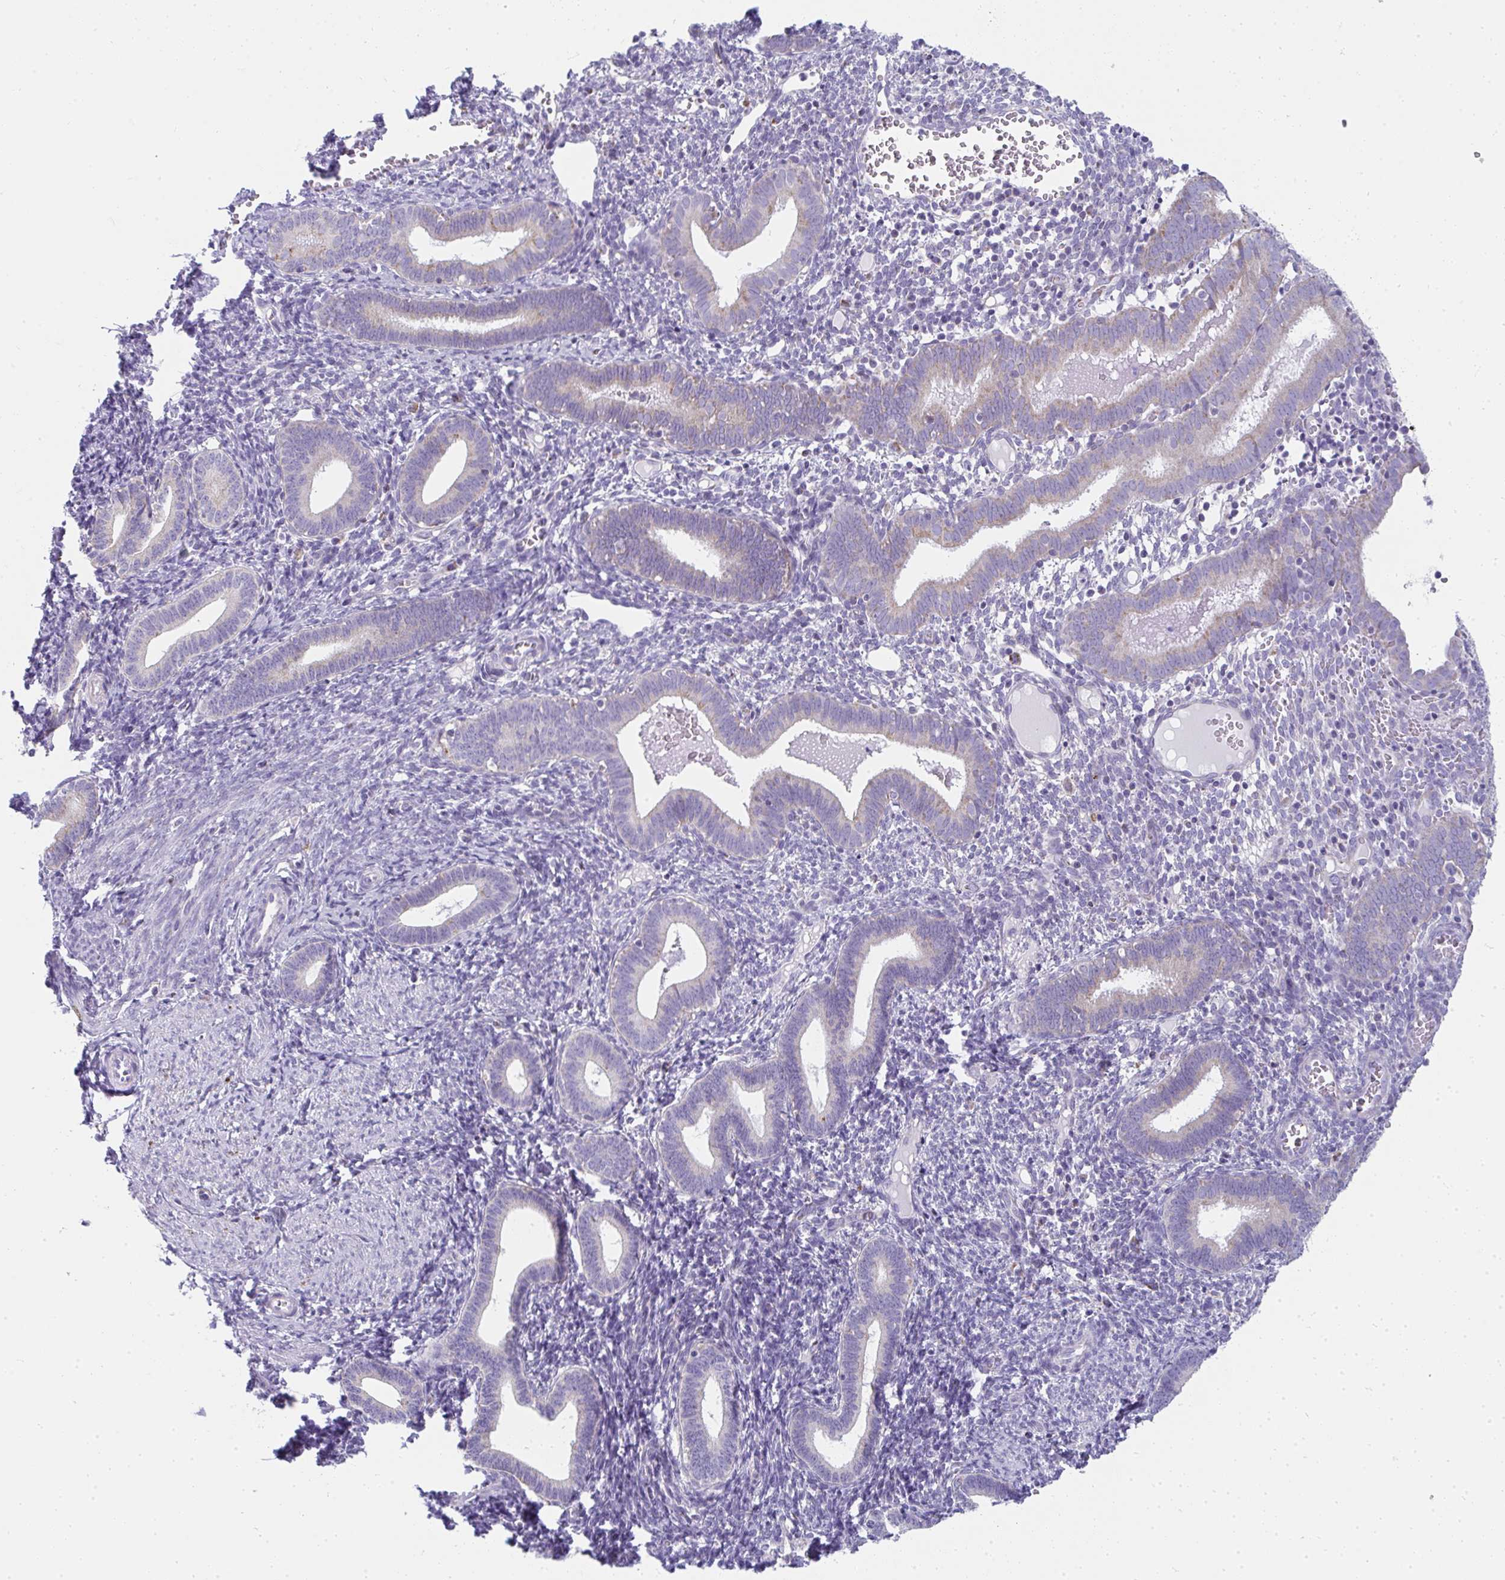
{"staining": {"intensity": "negative", "quantity": "none", "location": "none"}, "tissue": "endometrium", "cell_type": "Cells in endometrial stroma", "image_type": "normal", "snomed": [{"axis": "morphology", "description": "Normal tissue, NOS"}, {"axis": "topography", "description": "Endometrium"}], "caption": "Histopathology image shows no significant protein staining in cells in endometrial stroma of unremarkable endometrium. (Immunohistochemistry (ihc), brightfield microscopy, high magnification).", "gene": "SLC6A1", "patient": {"sex": "female", "age": 41}}